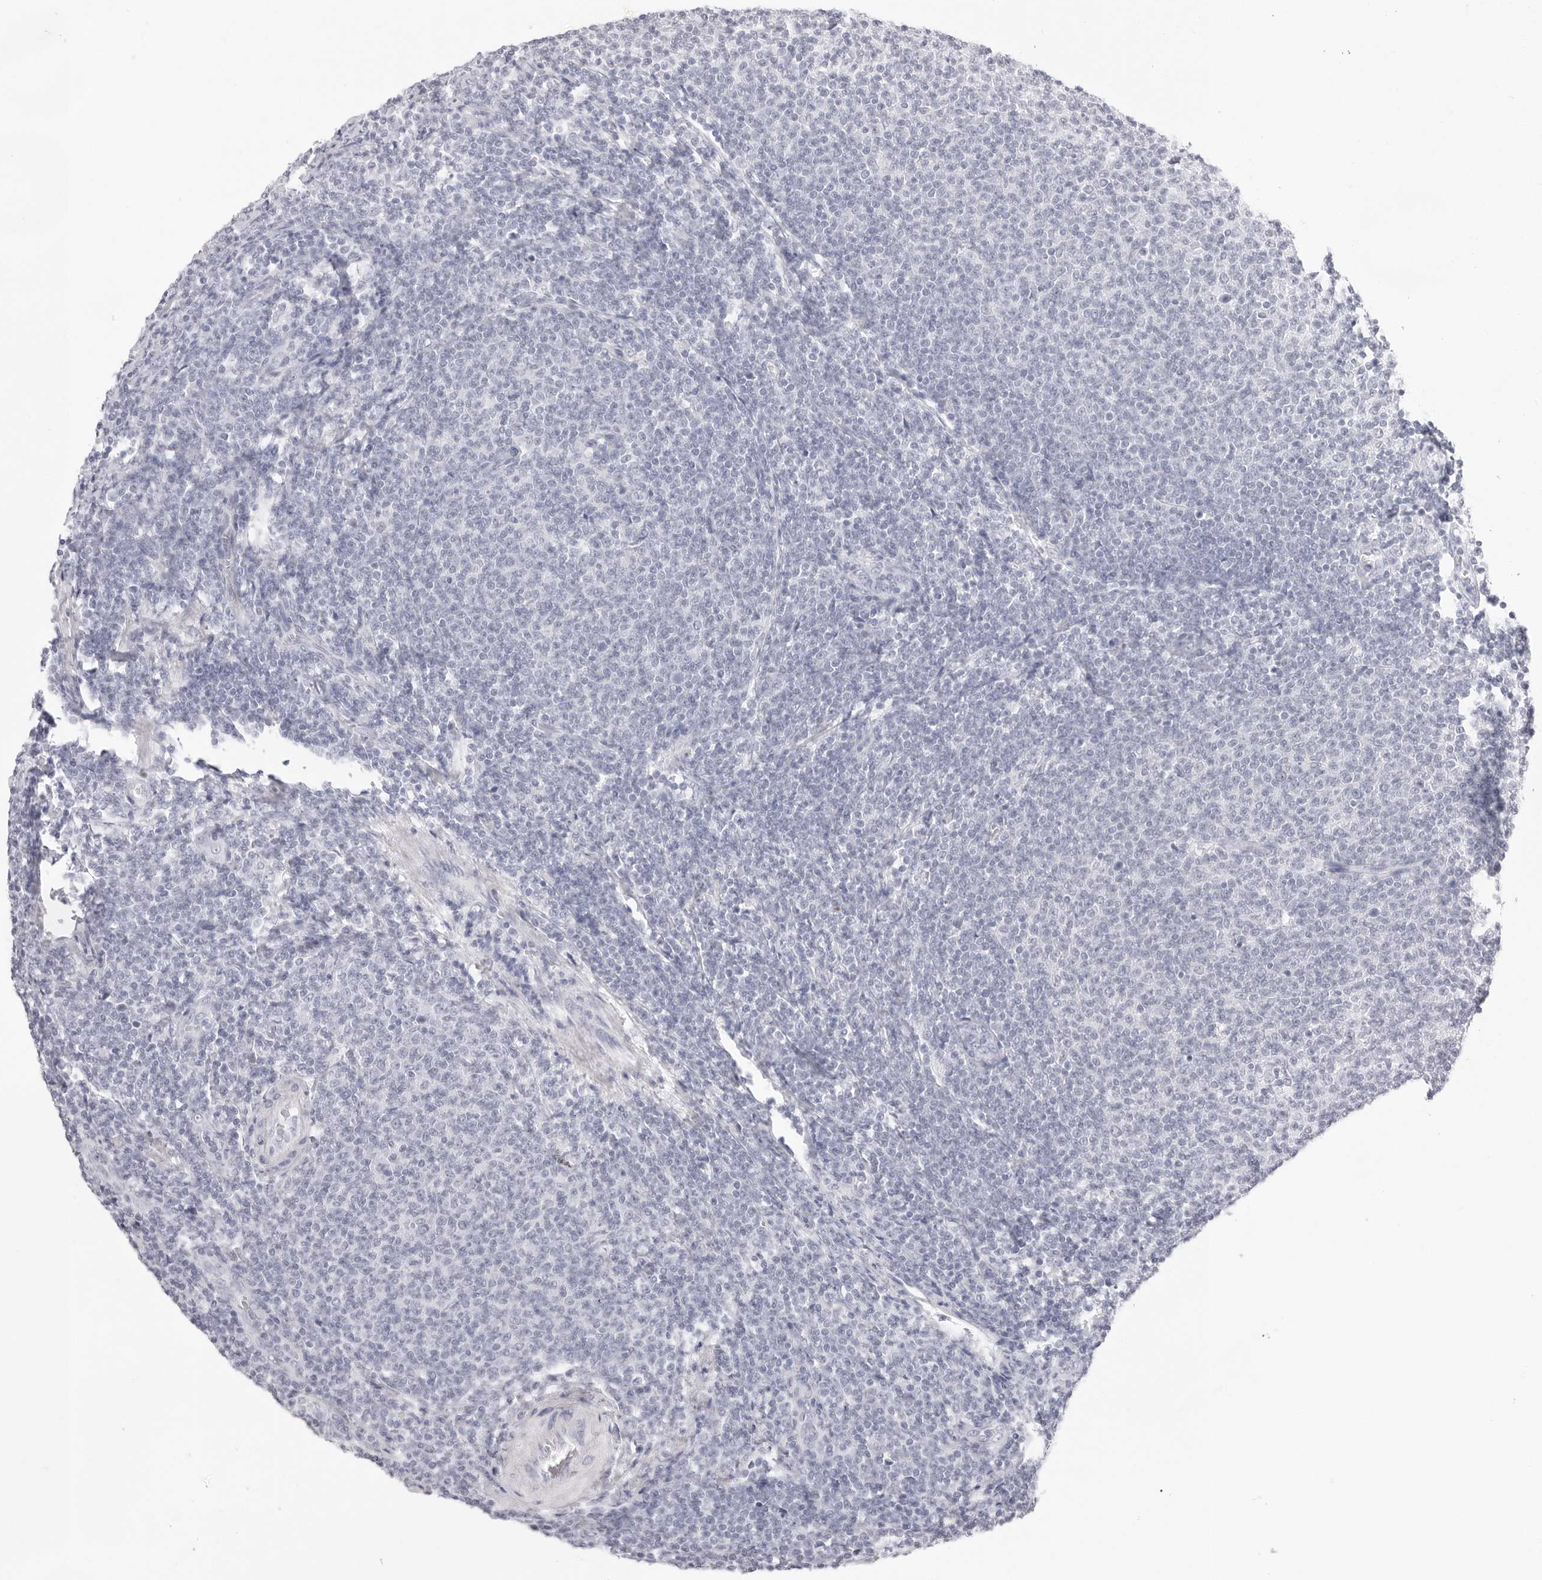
{"staining": {"intensity": "negative", "quantity": "none", "location": "none"}, "tissue": "lymphoma", "cell_type": "Tumor cells", "image_type": "cancer", "snomed": [{"axis": "morphology", "description": "Malignant lymphoma, non-Hodgkin's type, Low grade"}, {"axis": "topography", "description": "Lymph node"}], "caption": "High magnification brightfield microscopy of low-grade malignant lymphoma, non-Hodgkin's type stained with DAB (brown) and counterstained with hematoxylin (blue): tumor cells show no significant staining.", "gene": "CST5", "patient": {"sex": "male", "age": 66}}